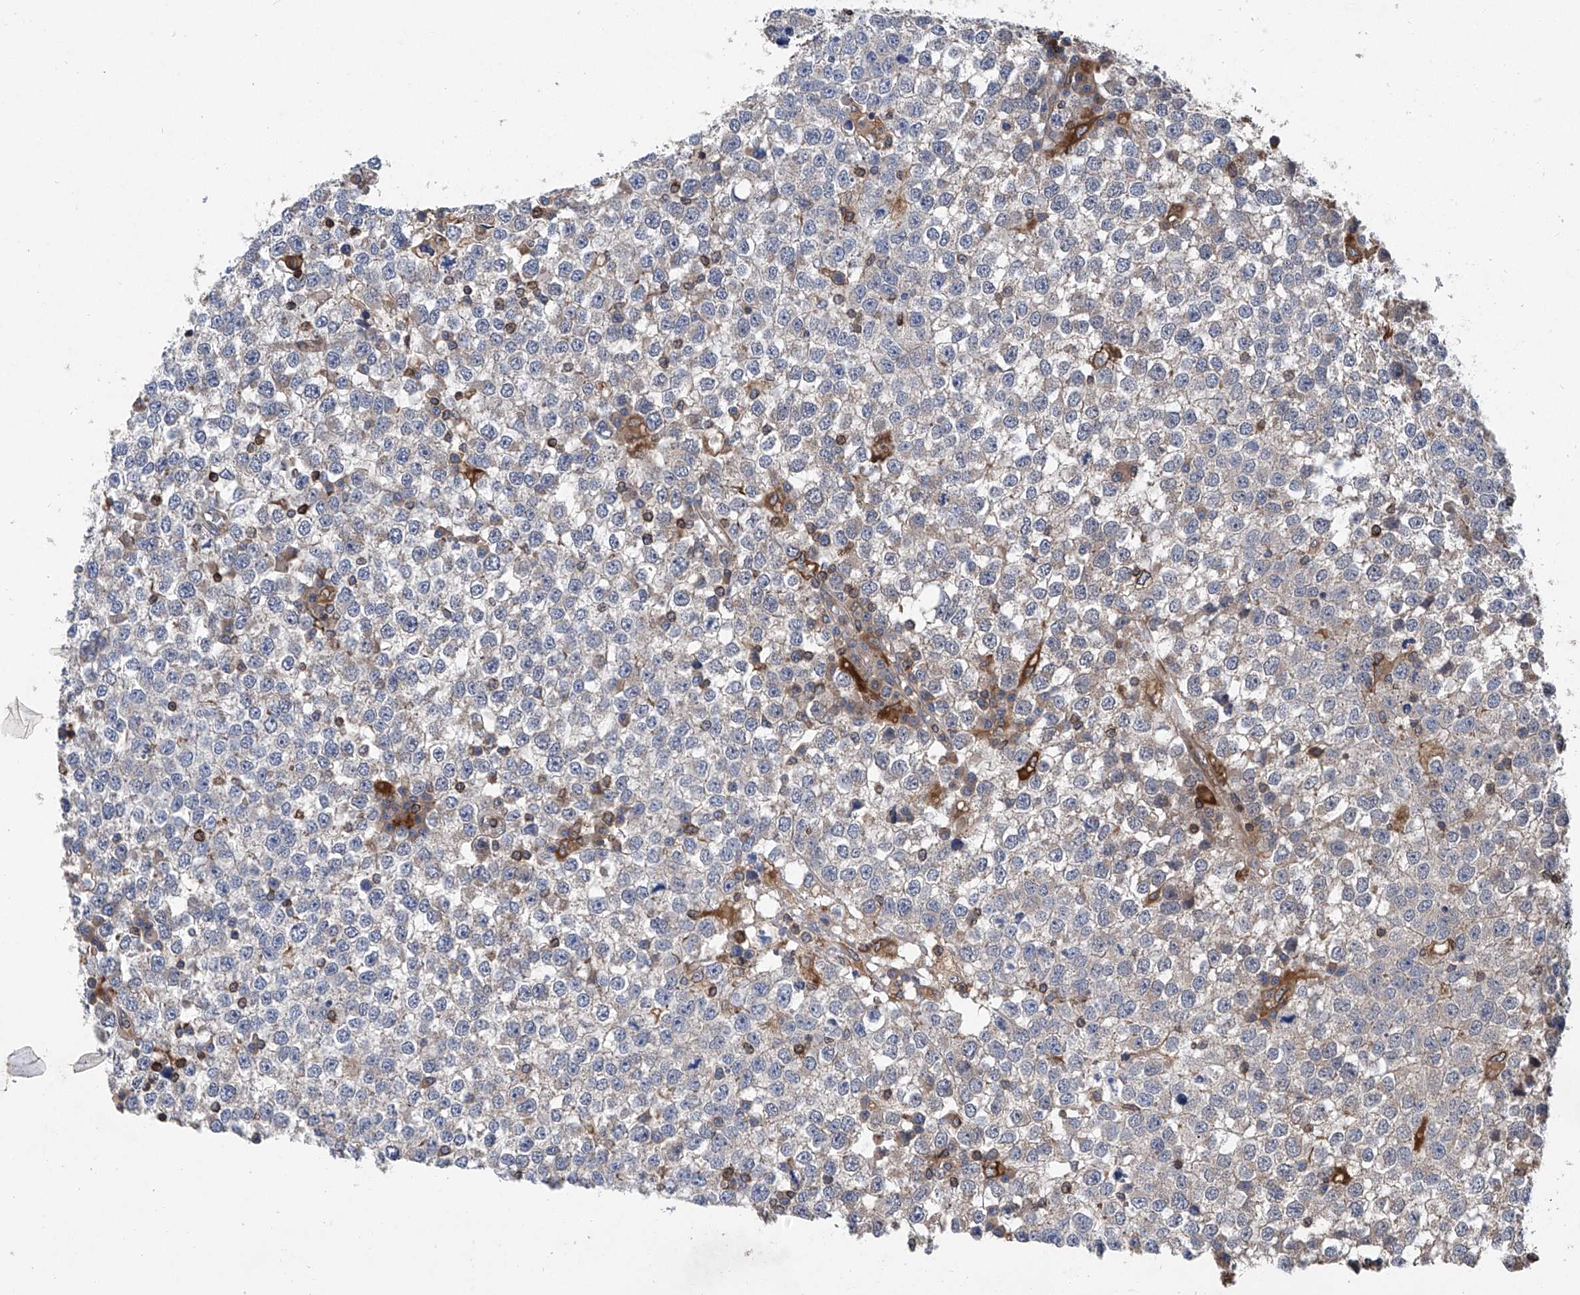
{"staining": {"intensity": "negative", "quantity": "none", "location": "none"}, "tissue": "testis cancer", "cell_type": "Tumor cells", "image_type": "cancer", "snomed": [{"axis": "morphology", "description": "Seminoma, NOS"}, {"axis": "topography", "description": "Testis"}], "caption": "The micrograph reveals no significant expression in tumor cells of testis cancer.", "gene": "TRIM38", "patient": {"sex": "male", "age": 65}}